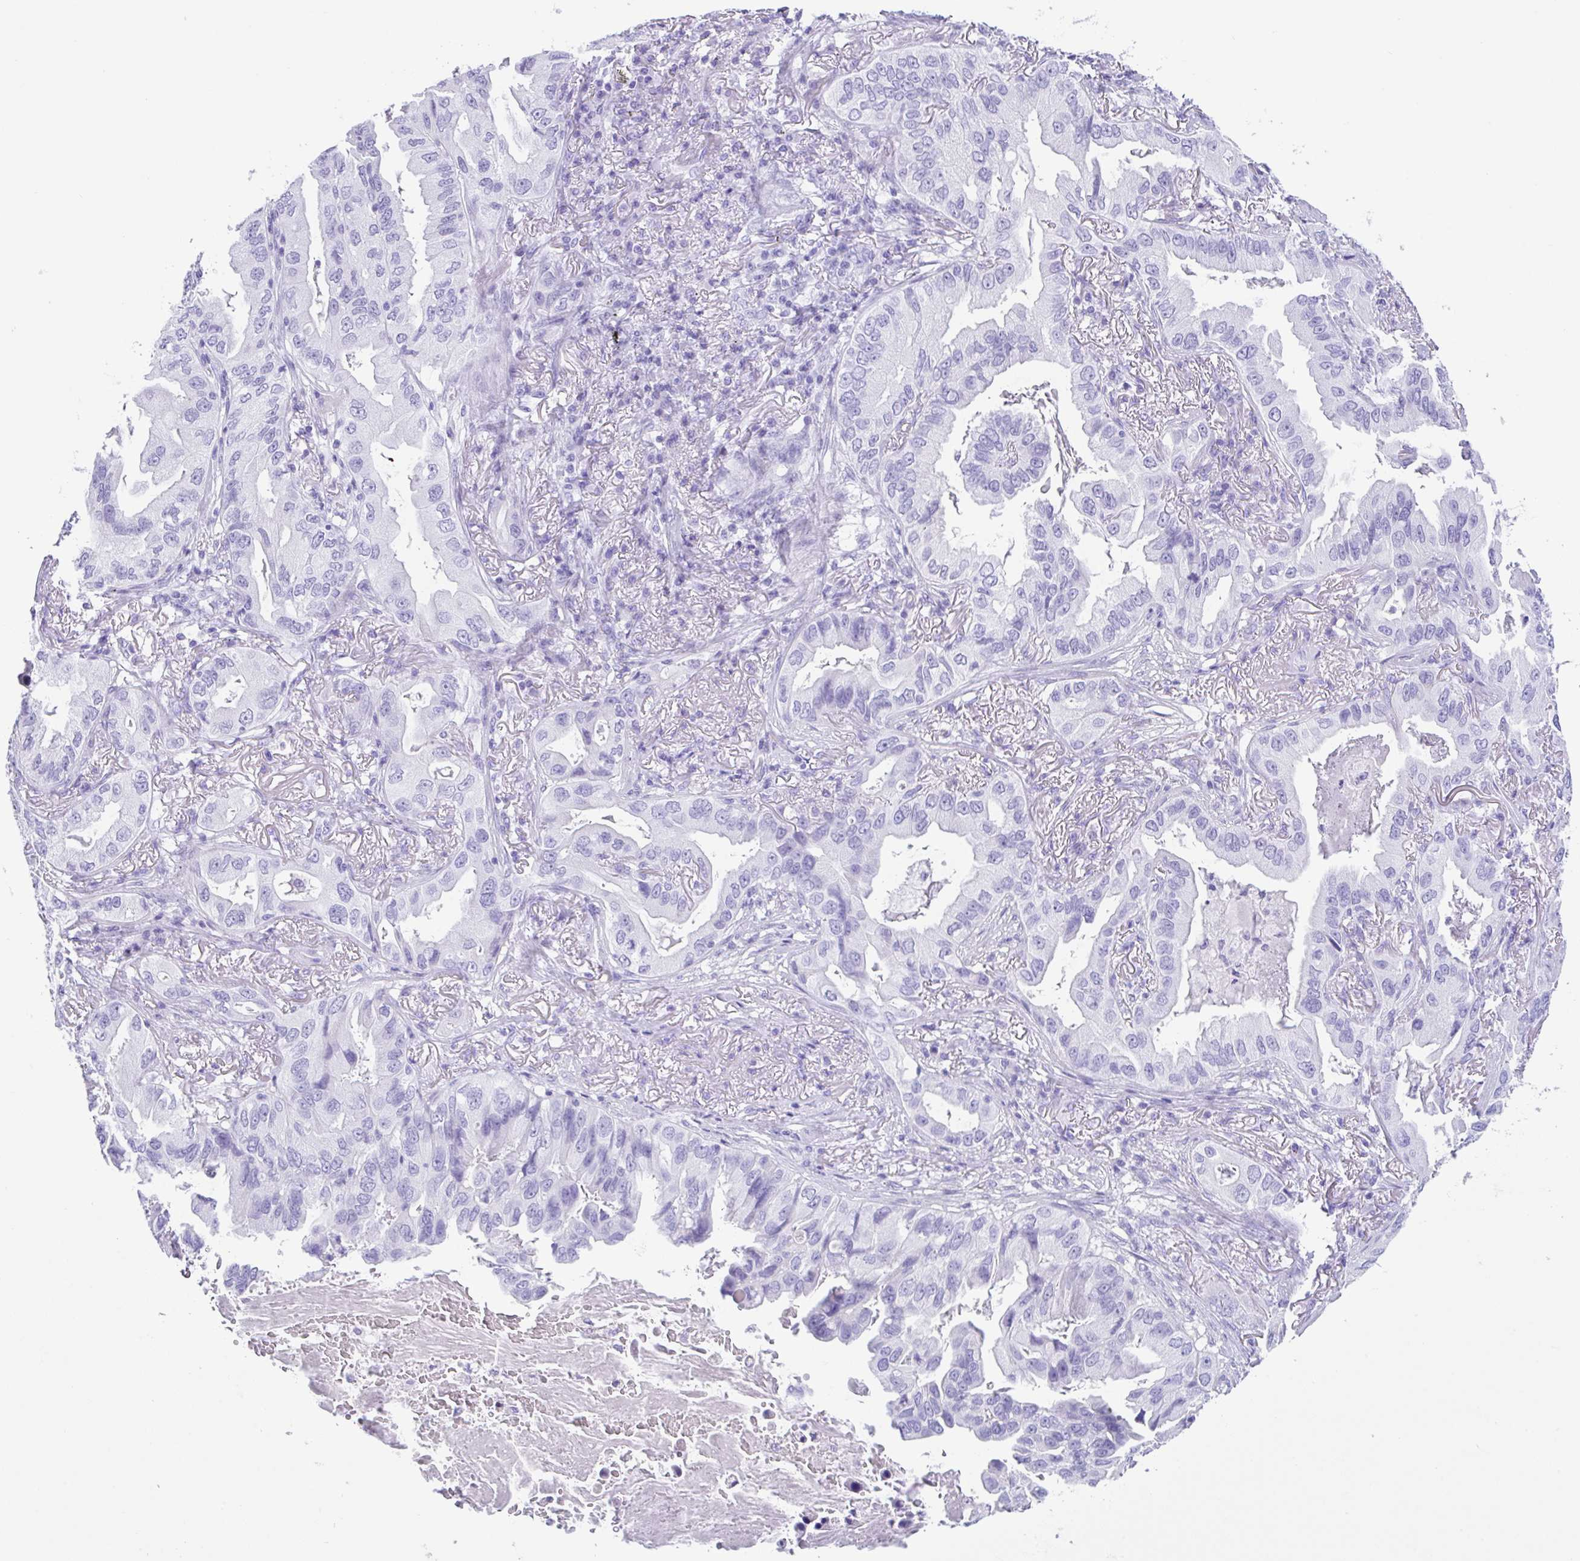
{"staining": {"intensity": "negative", "quantity": "none", "location": "none"}, "tissue": "lung cancer", "cell_type": "Tumor cells", "image_type": "cancer", "snomed": [{"axis": "morphology", "description": "Adenocarcinoma, NOS"}, {"axis": "topography", "description": "Lung"}], "caption": "This is an IHC histopathology image of human adenocarcinoma (lung). There is no expression in tumor cells.", "gene": "CPA1", "patient": {"sex": "female", "age": 69}}